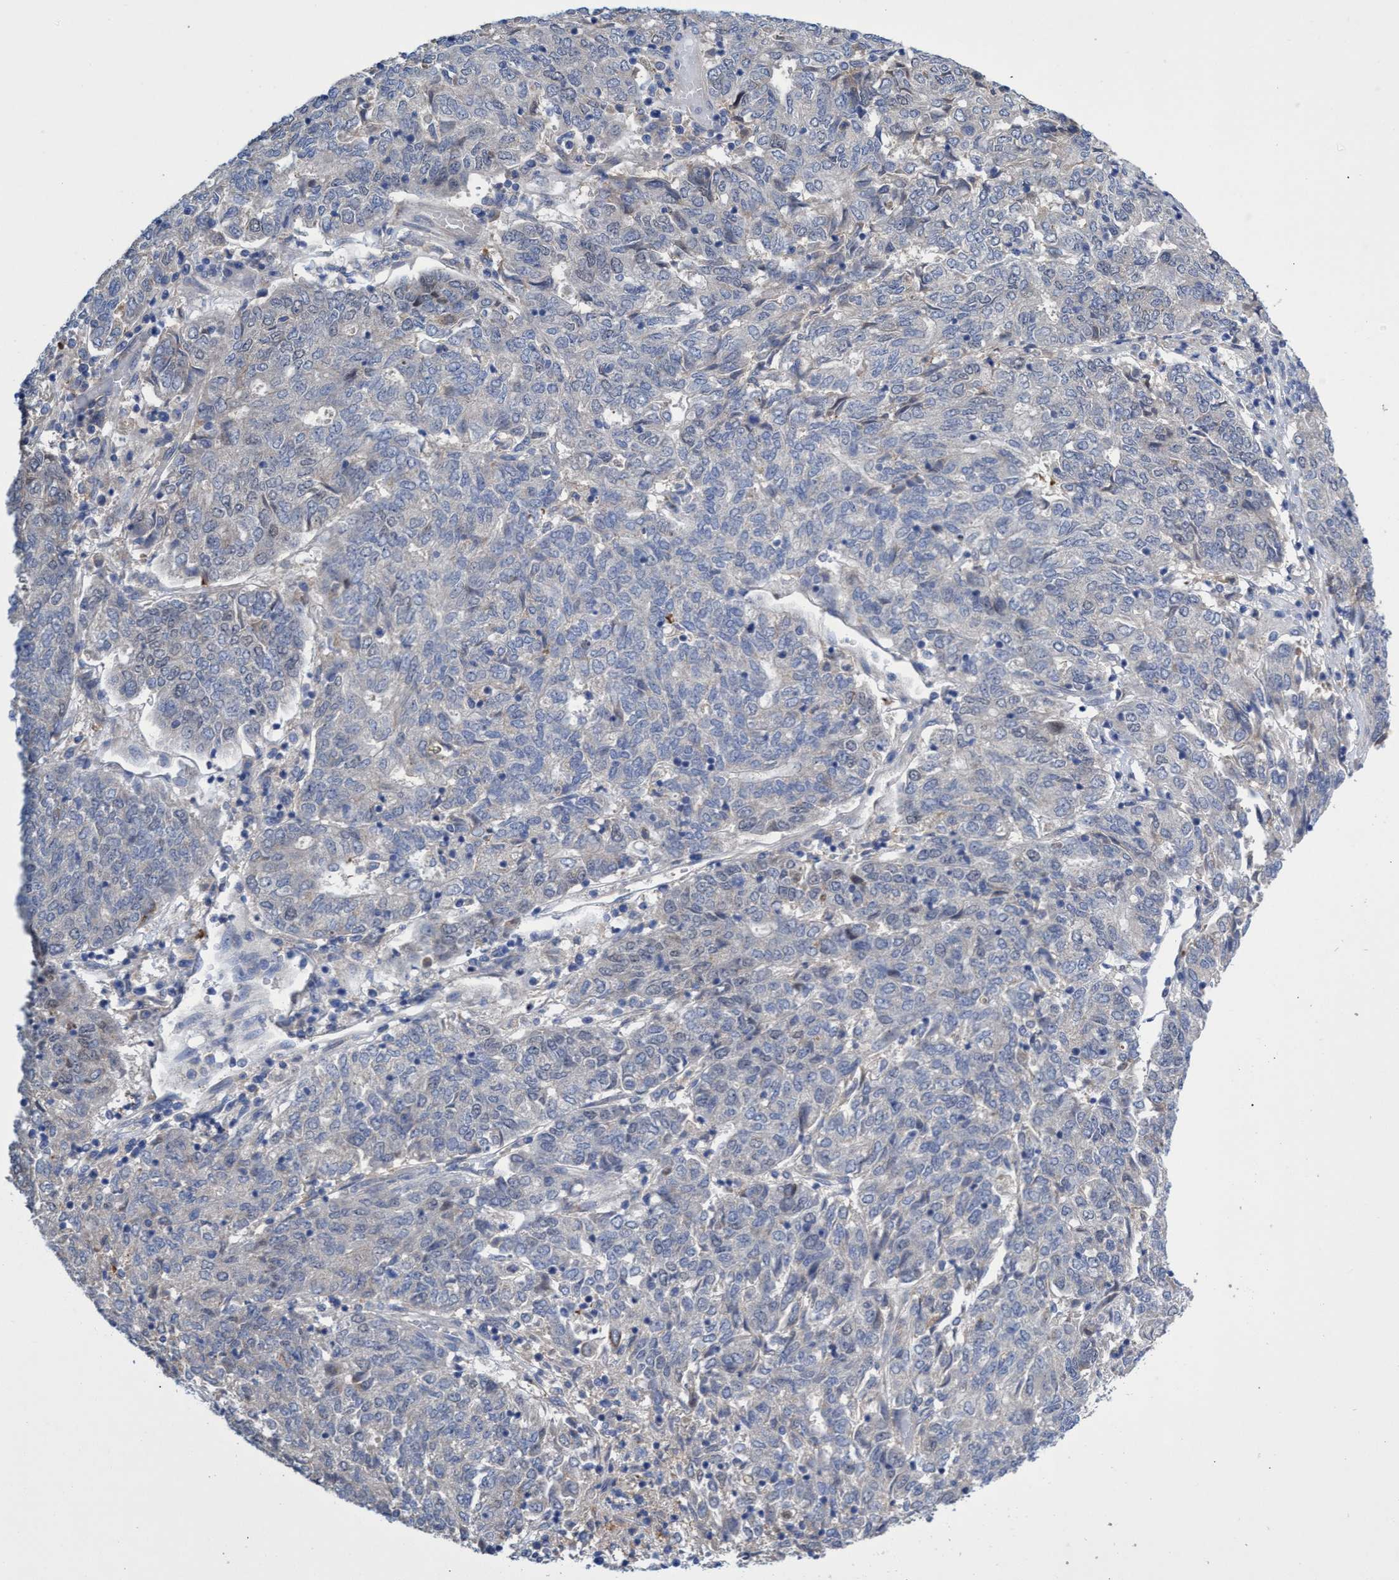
{"staining": {"intensity": "negative", "quantity": "none", "location": "none"}, "tissue": "endometrial cancer", "cell_type": "Tumor cells", "image_type": "cancer", "snomed": [{"axis": "morphology", "description": "Adenocarcinoma, NOS"}, {"axis": "topography", "description": "Endometrium"}], "caption": "Immunohistochemistry (IHC) of human endometrial adenocarcinoma shows no expression in tumor cells.", "gene": "SVEP1", "patient": {"sex": "female", "age": 80}}